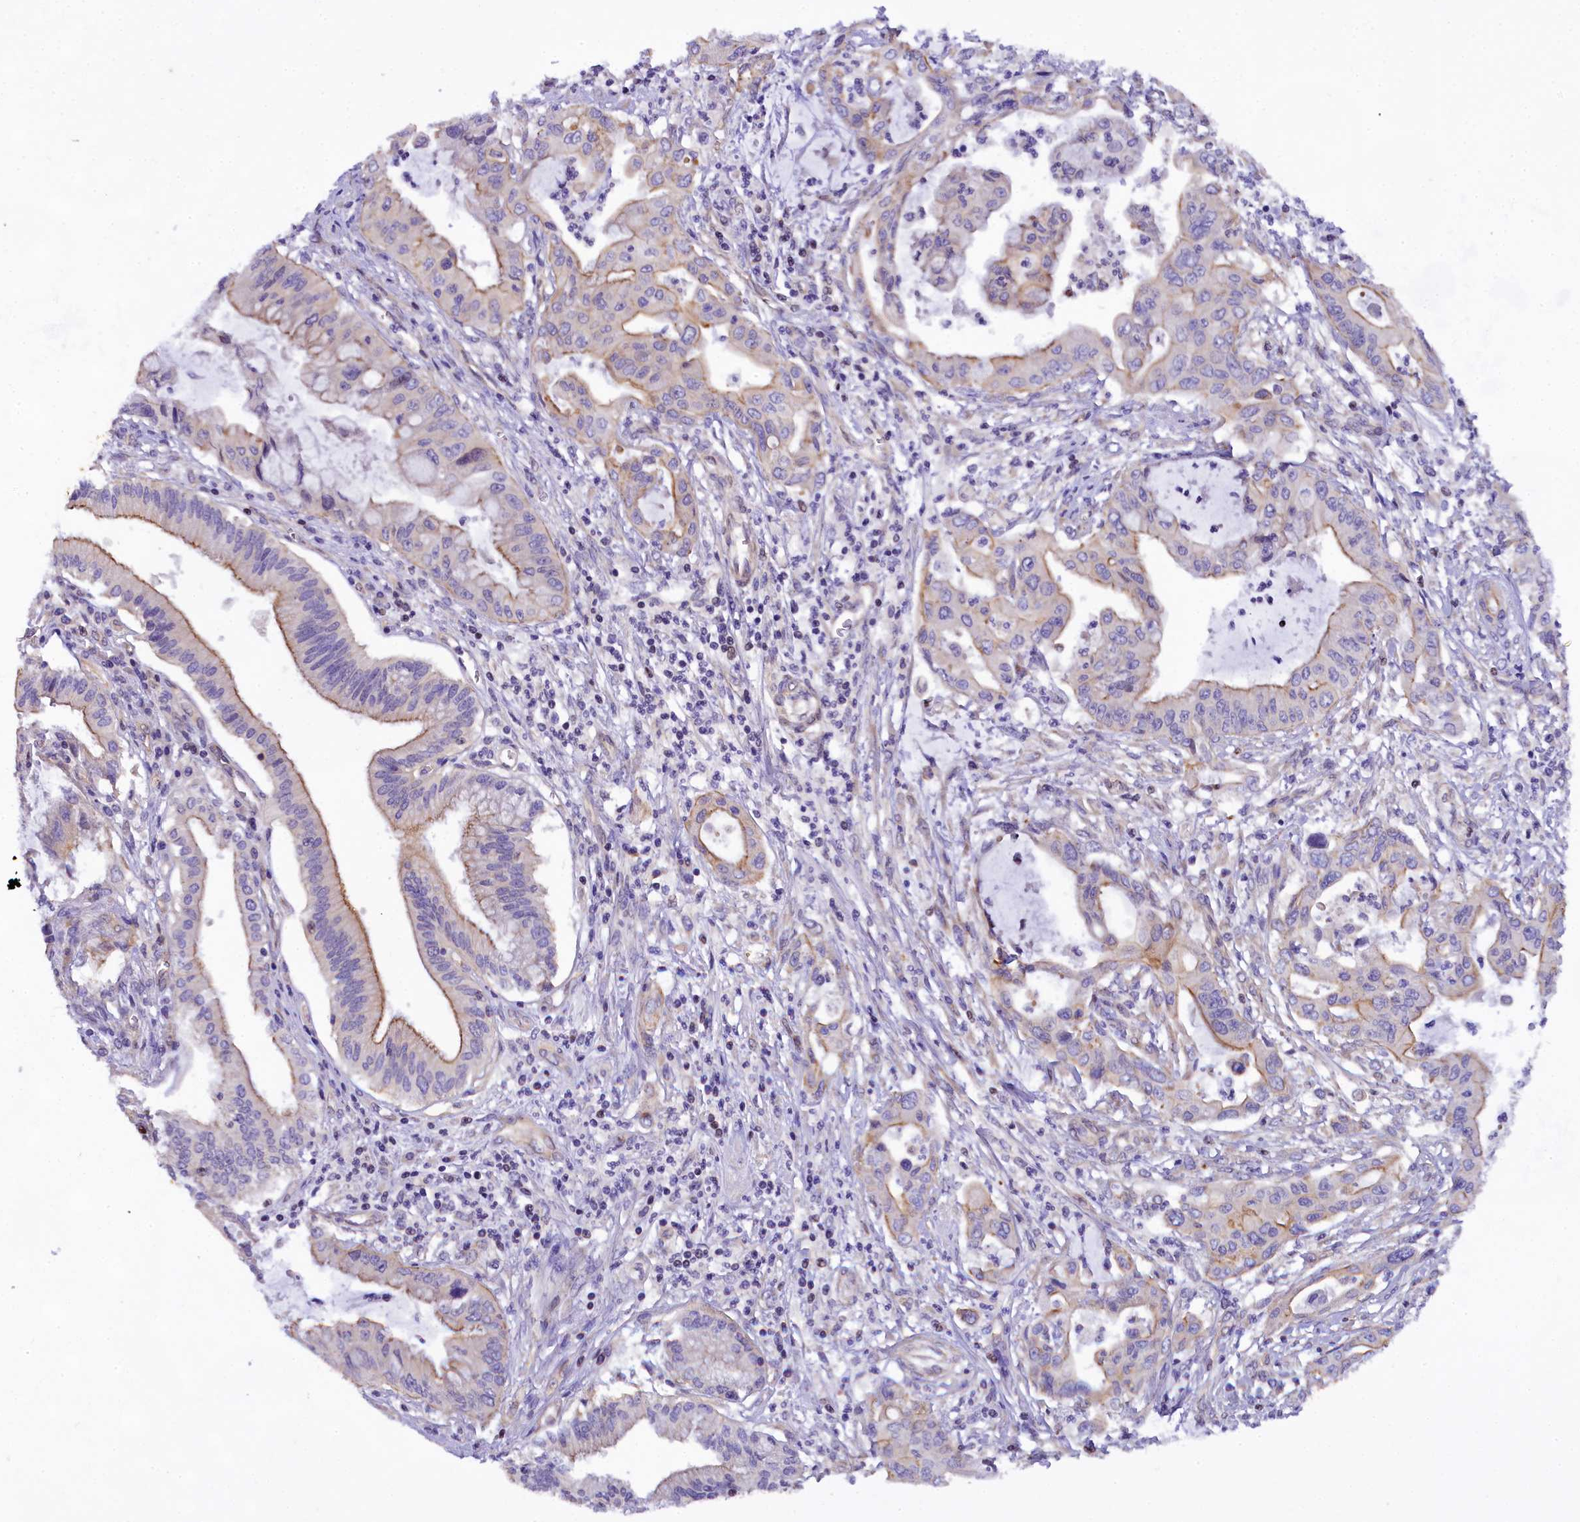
{"staining": {"intensity": "moderate", "quantity": "25%-75%", "location": "cytoplasmic/membranous"}, "tissue": "pancreatic cancer", "cell_type": "Tumor cells", "image_type": "cancer", "snomed": [{"axis": "morphology", "description": "Adenocarcinoma, NOS"}, {"axis": "topography", "description": "Pancreas"}], "caption": "Adenocarcinoma (pancreatic) tissue displays moderate cytoplasmic/membranous positivity in approximately 25%-75% of tumor cells The protein is stained brown, and the nuclei are stained in blue (DAB IHC with brightfield microscopy, high magnification).", "gene": "SP4", "patient": {"sex": "male", "age": 46}}